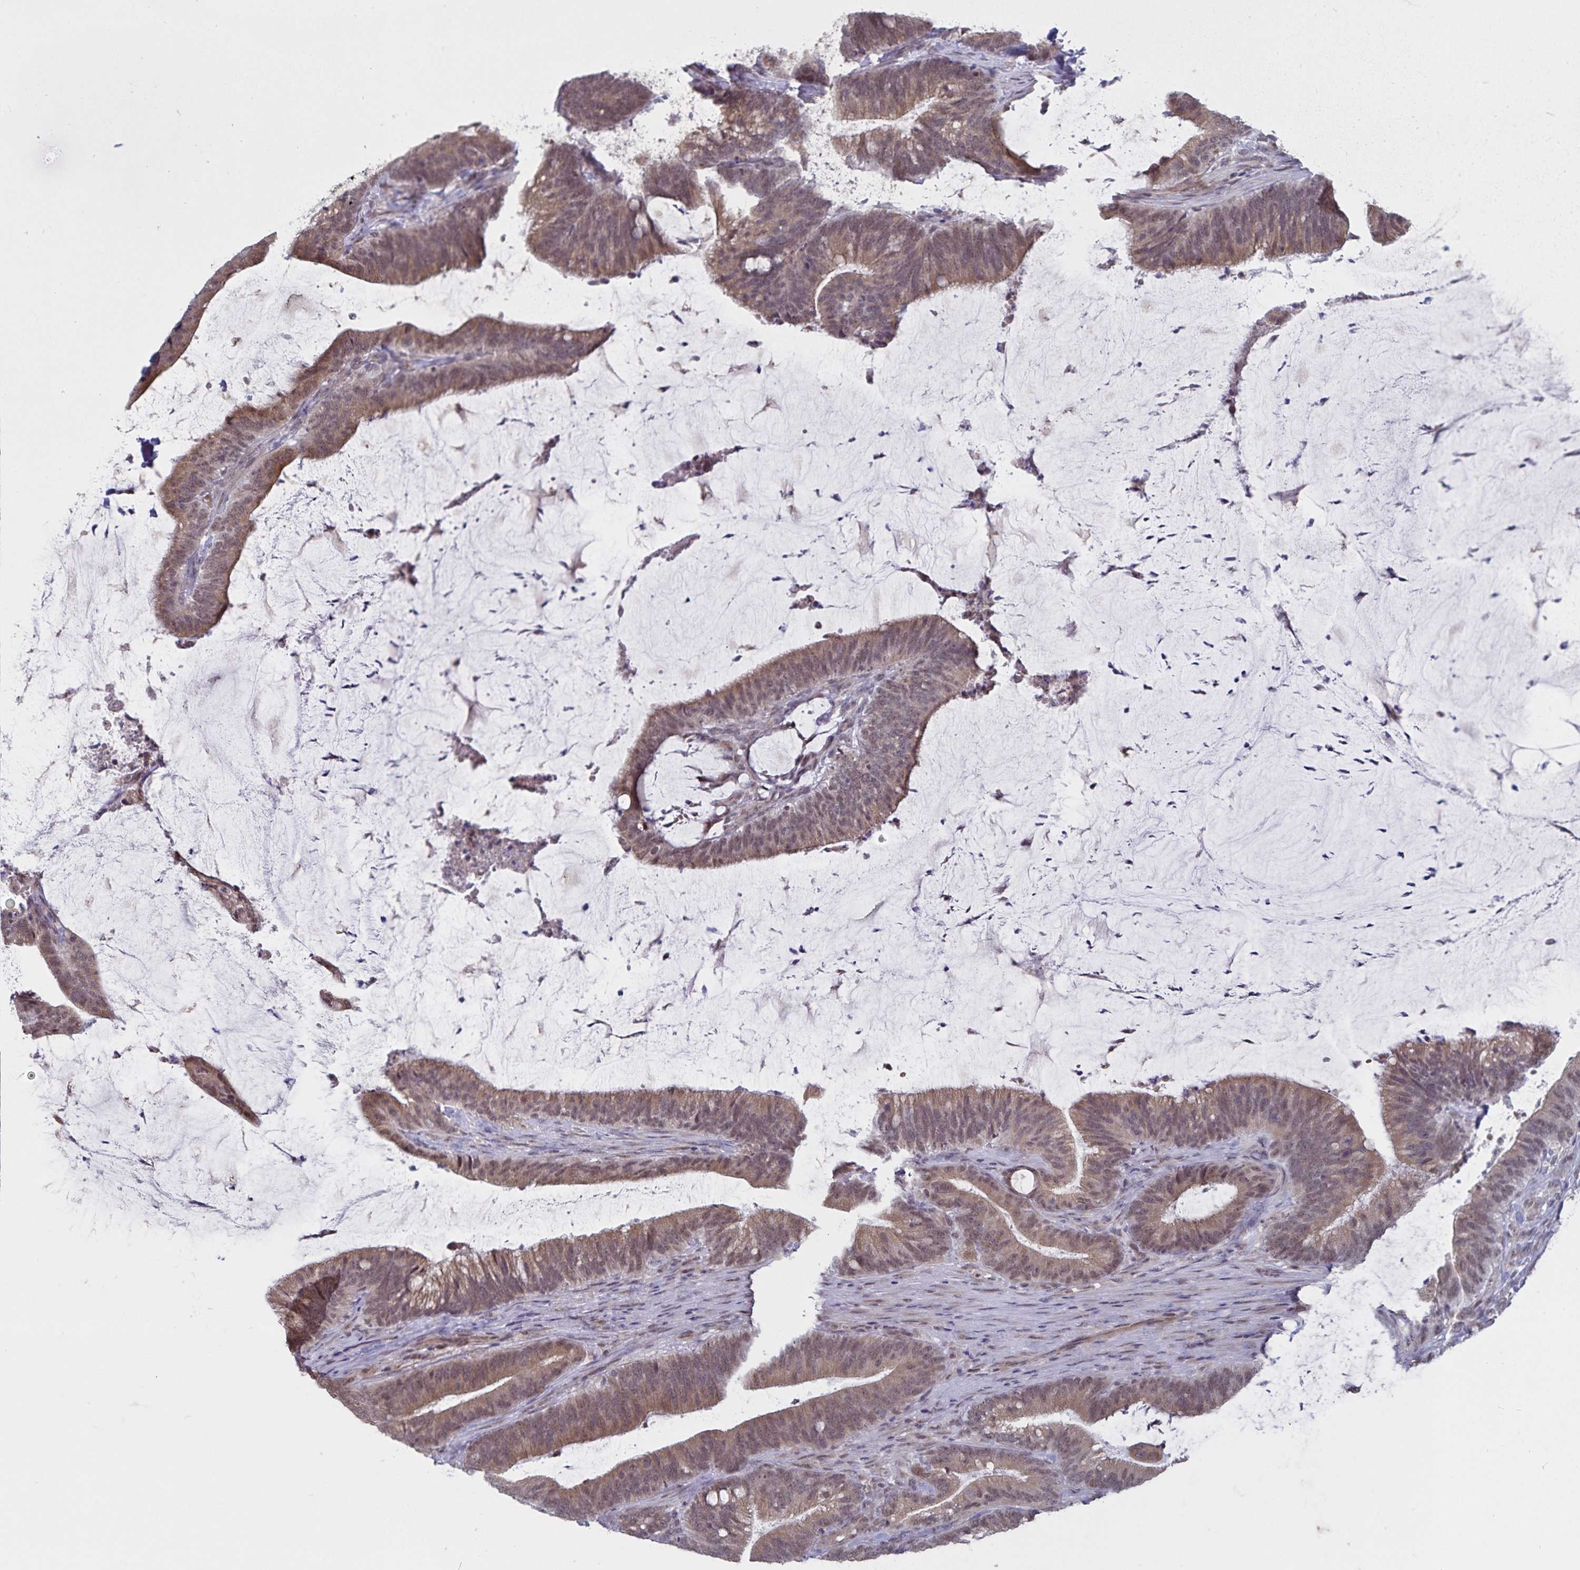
{"staining": {"intensity": "moderate", "quantity": ">75%", "location": "cytoplasmic/membranous"}, "tissue": "colorectal cancer", "cell_type": "Tumor cells", "image_type": "cancer", "snomed": [{"axis": "morphology", "description": "Adenocarcinoma, NOS"}, {"axis": "topography", "description": "Colon"}], "caption": "Colorectal cancer stained for a protein shows moderate cytoplasmic/membranous positivity in tumor cells.", "gene": "ATP2A2", "patient": {"sex": "female", "age": 43}}